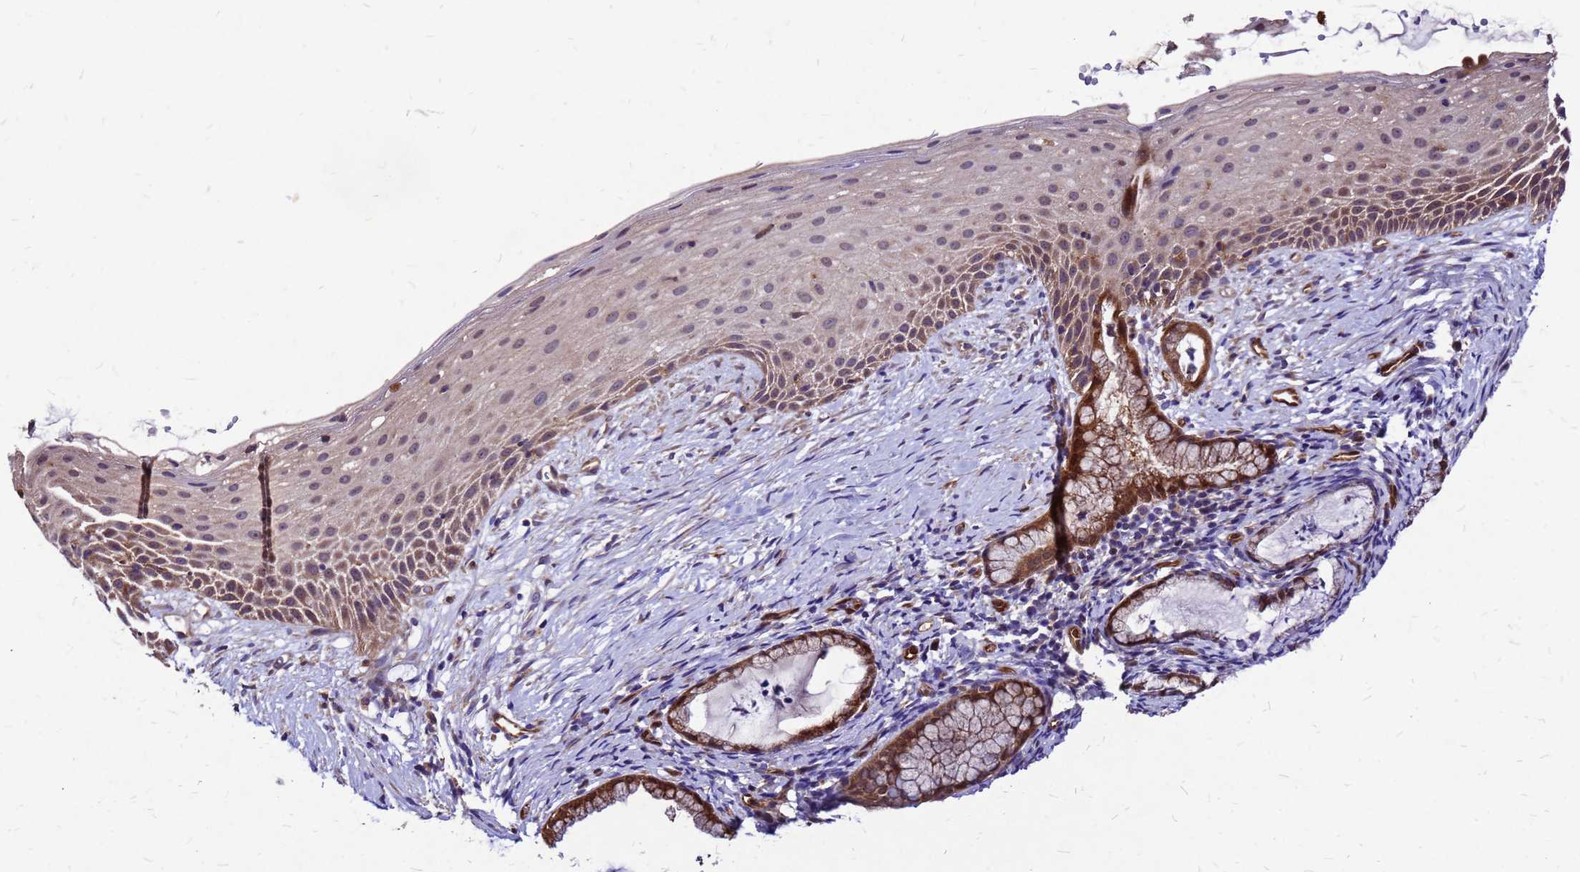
{"staining": {"intensity": "moderate", "quantity": "25%-75%", "location": "cytoplasmic/membranous"}, "tissue": "cervix", "cell_type": "Glandular cells", "image_type": "normal", "snomed": [{"axis": "morphology", "description": "Normal tissue, NOS"}, {"axis": "topography", "description": "Cervix"}], "caption": "A high-resolution histopathology image shows IHC staining of benign cervix, which displays moderate cytoplasmic/membranous positivity in about 25%-75% of glandular cells.", "gene": "DUSP23", "patient": {"sex": "female", "age": 36}}